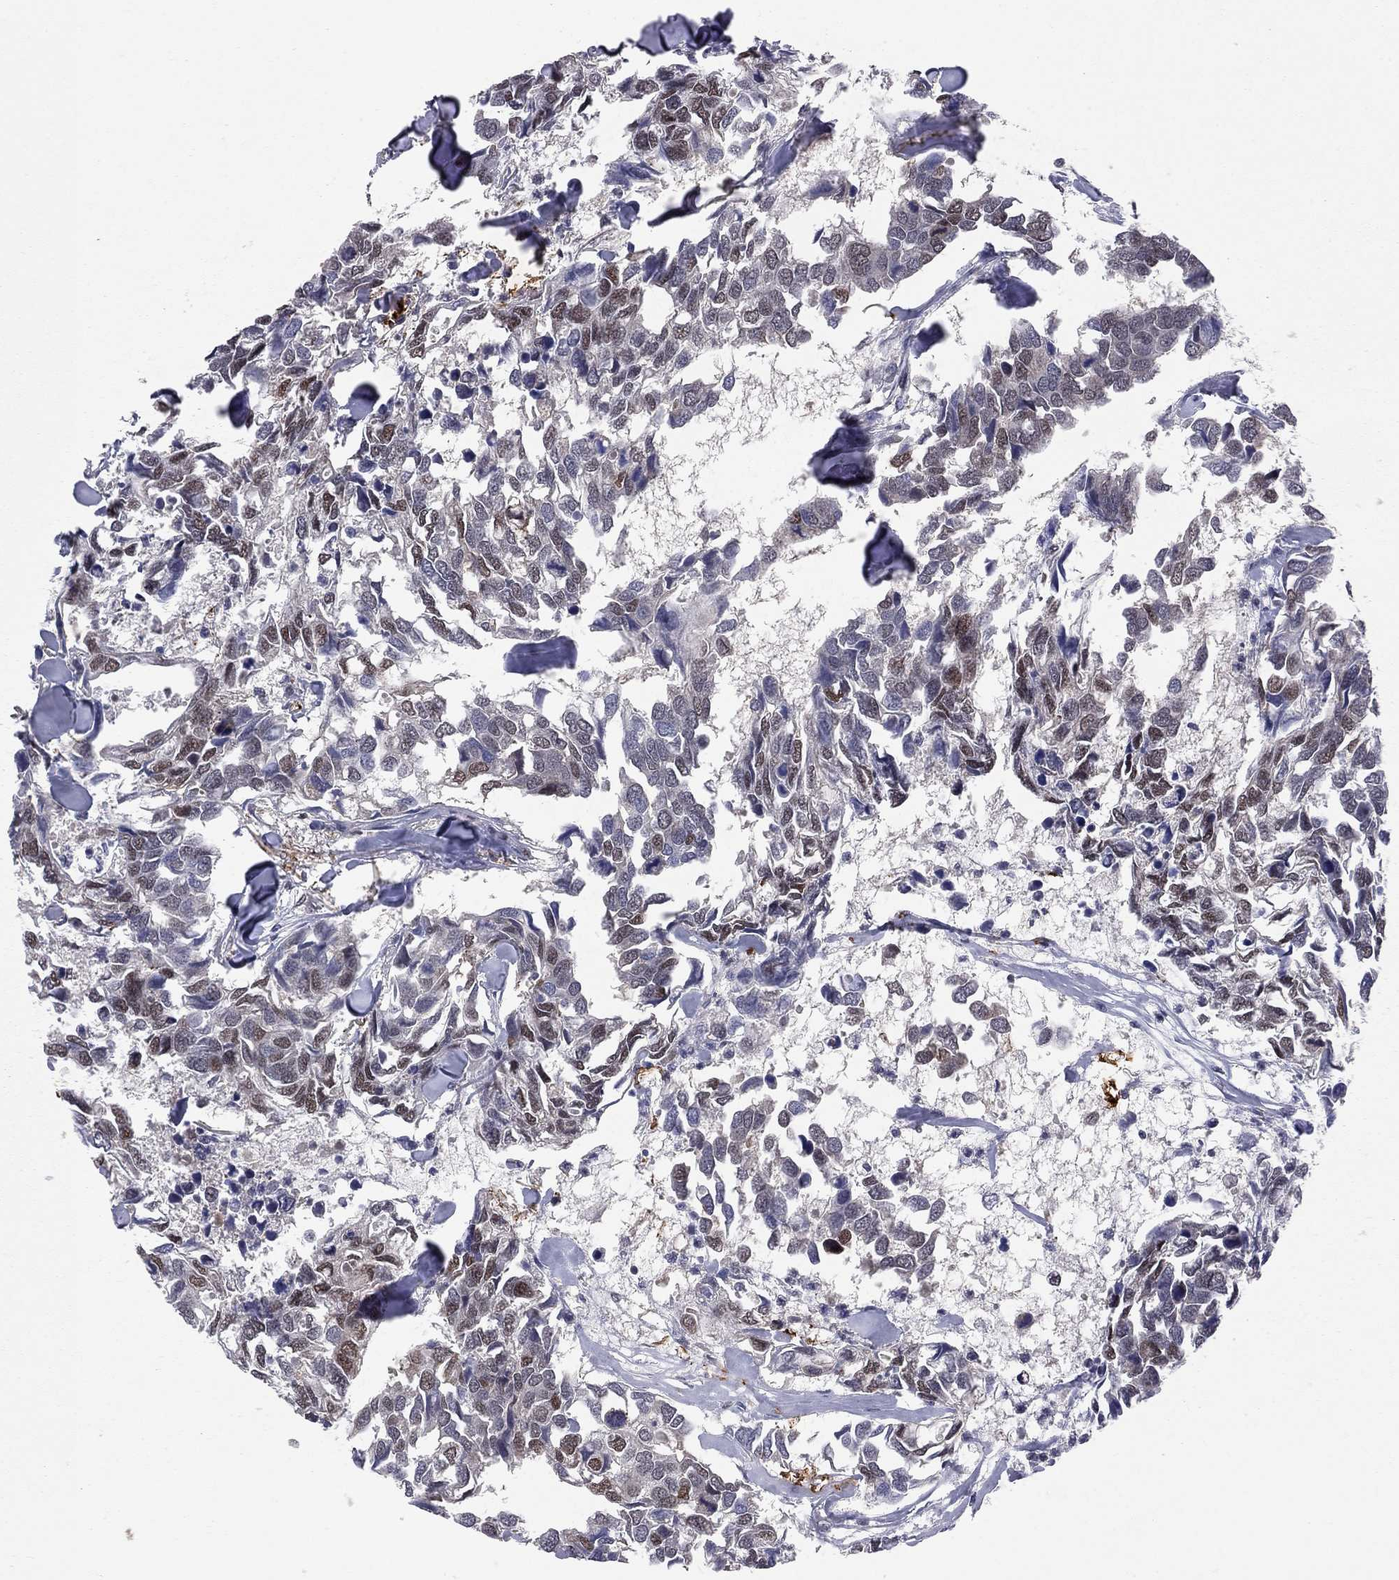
{"staining": {"intensity": "moderate", "quantity": "25%-75%", "location": "nuclear"}, "tissue": "breast cancer", "cell_type": "Tumor cells", "image_type": "cancer", "snomed": [{"axis": "morphology", "description": "Duct carcinoma"}, {"axis": "topography", "description": "Breast"}], "caption": "A medium amount of moderate nuclear expression is identified in approximately 25%-75% of tumor cells in breast cancer (infiltrating ductal carcinoma) tissue.", "gene": "SAP30L", "patient": {"sex": "female", "age": 83}}